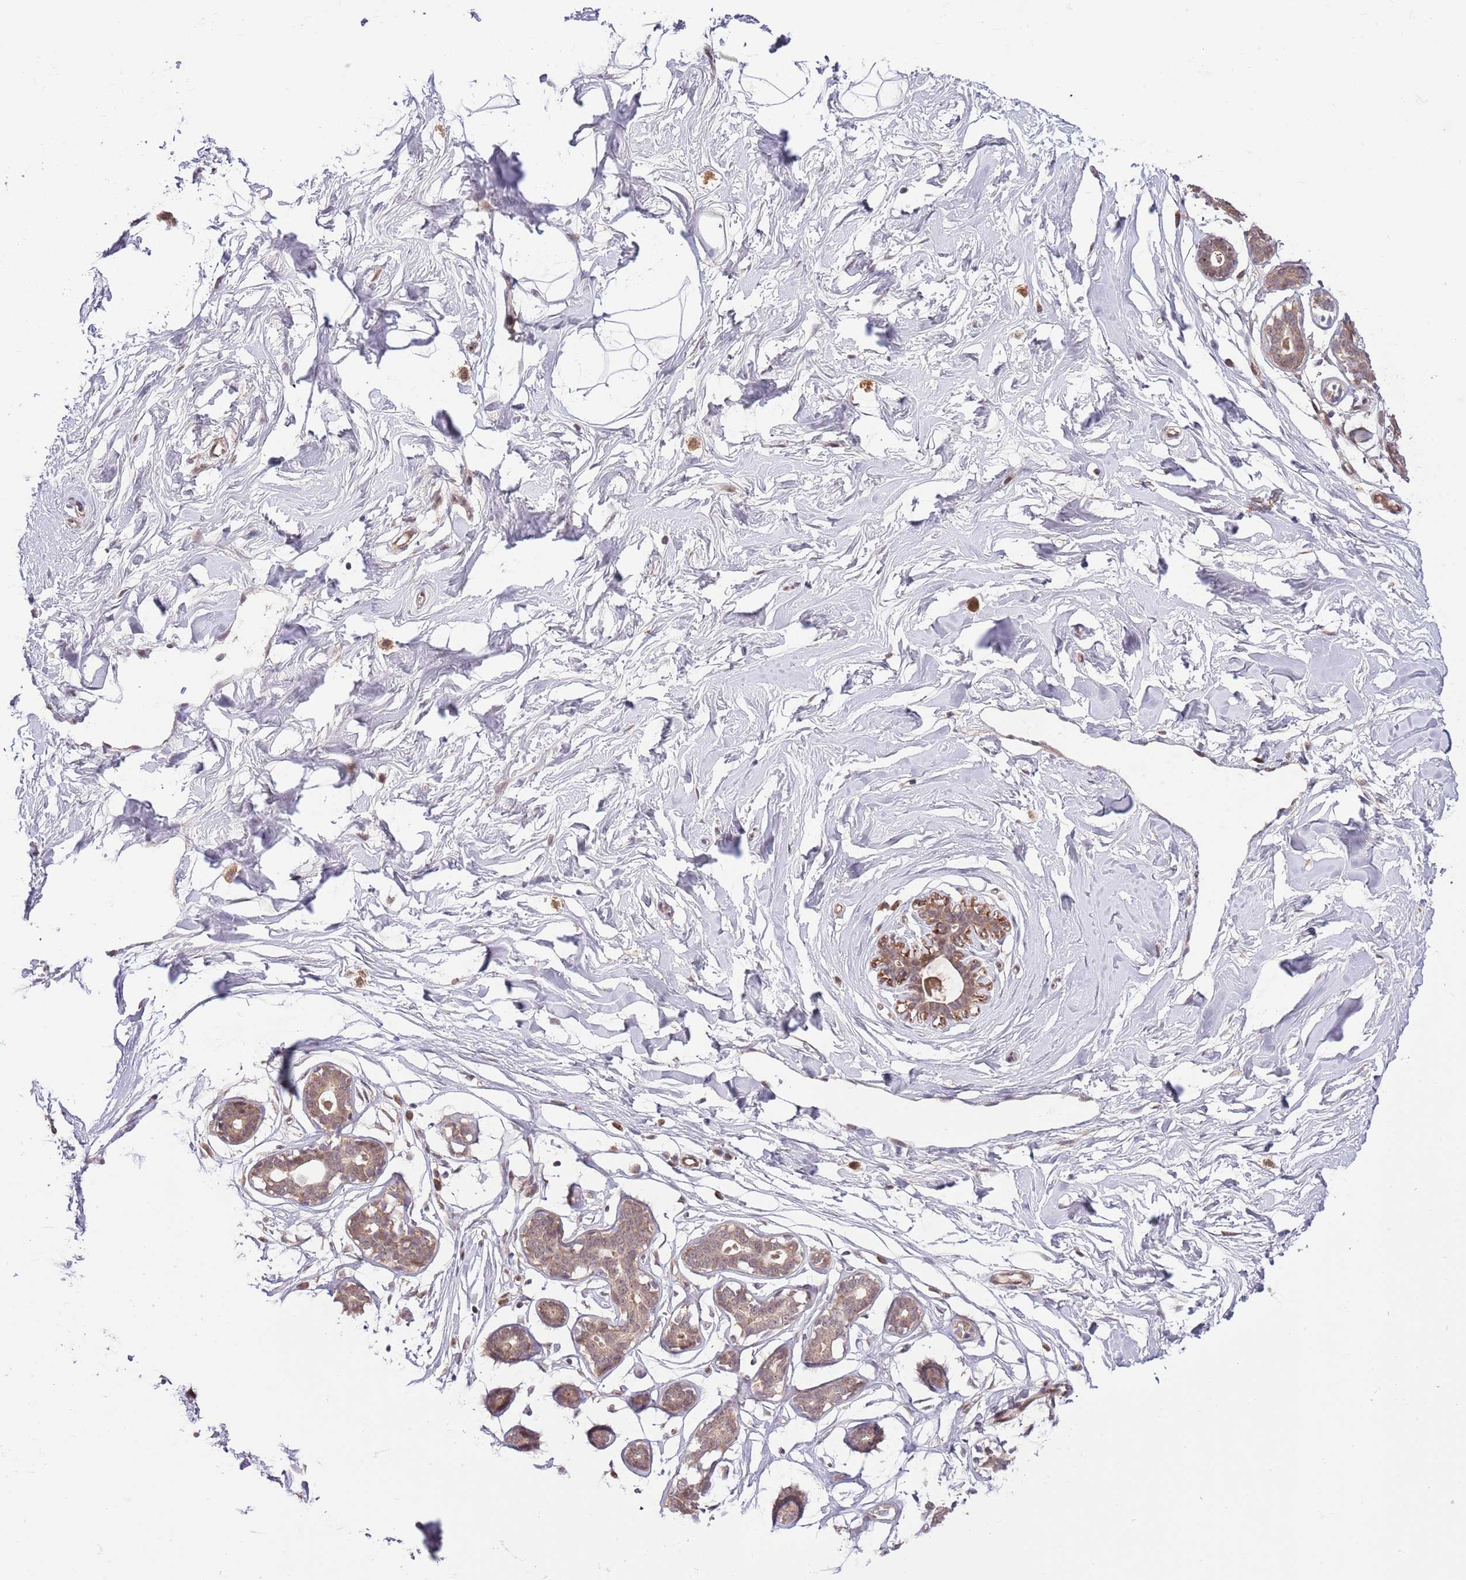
{"staining": {"intensity": "negative", "quantity": "none", "location": "none"}, "tissue": "breast", "cell_type": "Adipocytes", "image_type": "normal", "snomed": [{"axis": "morphology", "description": "Normal tissue, NOS"}, {"axis": "morphology", "description": "Adenoma, NOS"}, {"axis": "topography", "description": "Breast"}], "caption": "The photomicrograph displays no staining of adipocytes in normal breast.", "gene": "PRR16", "patient": {"sex": "female", "age": 23}}